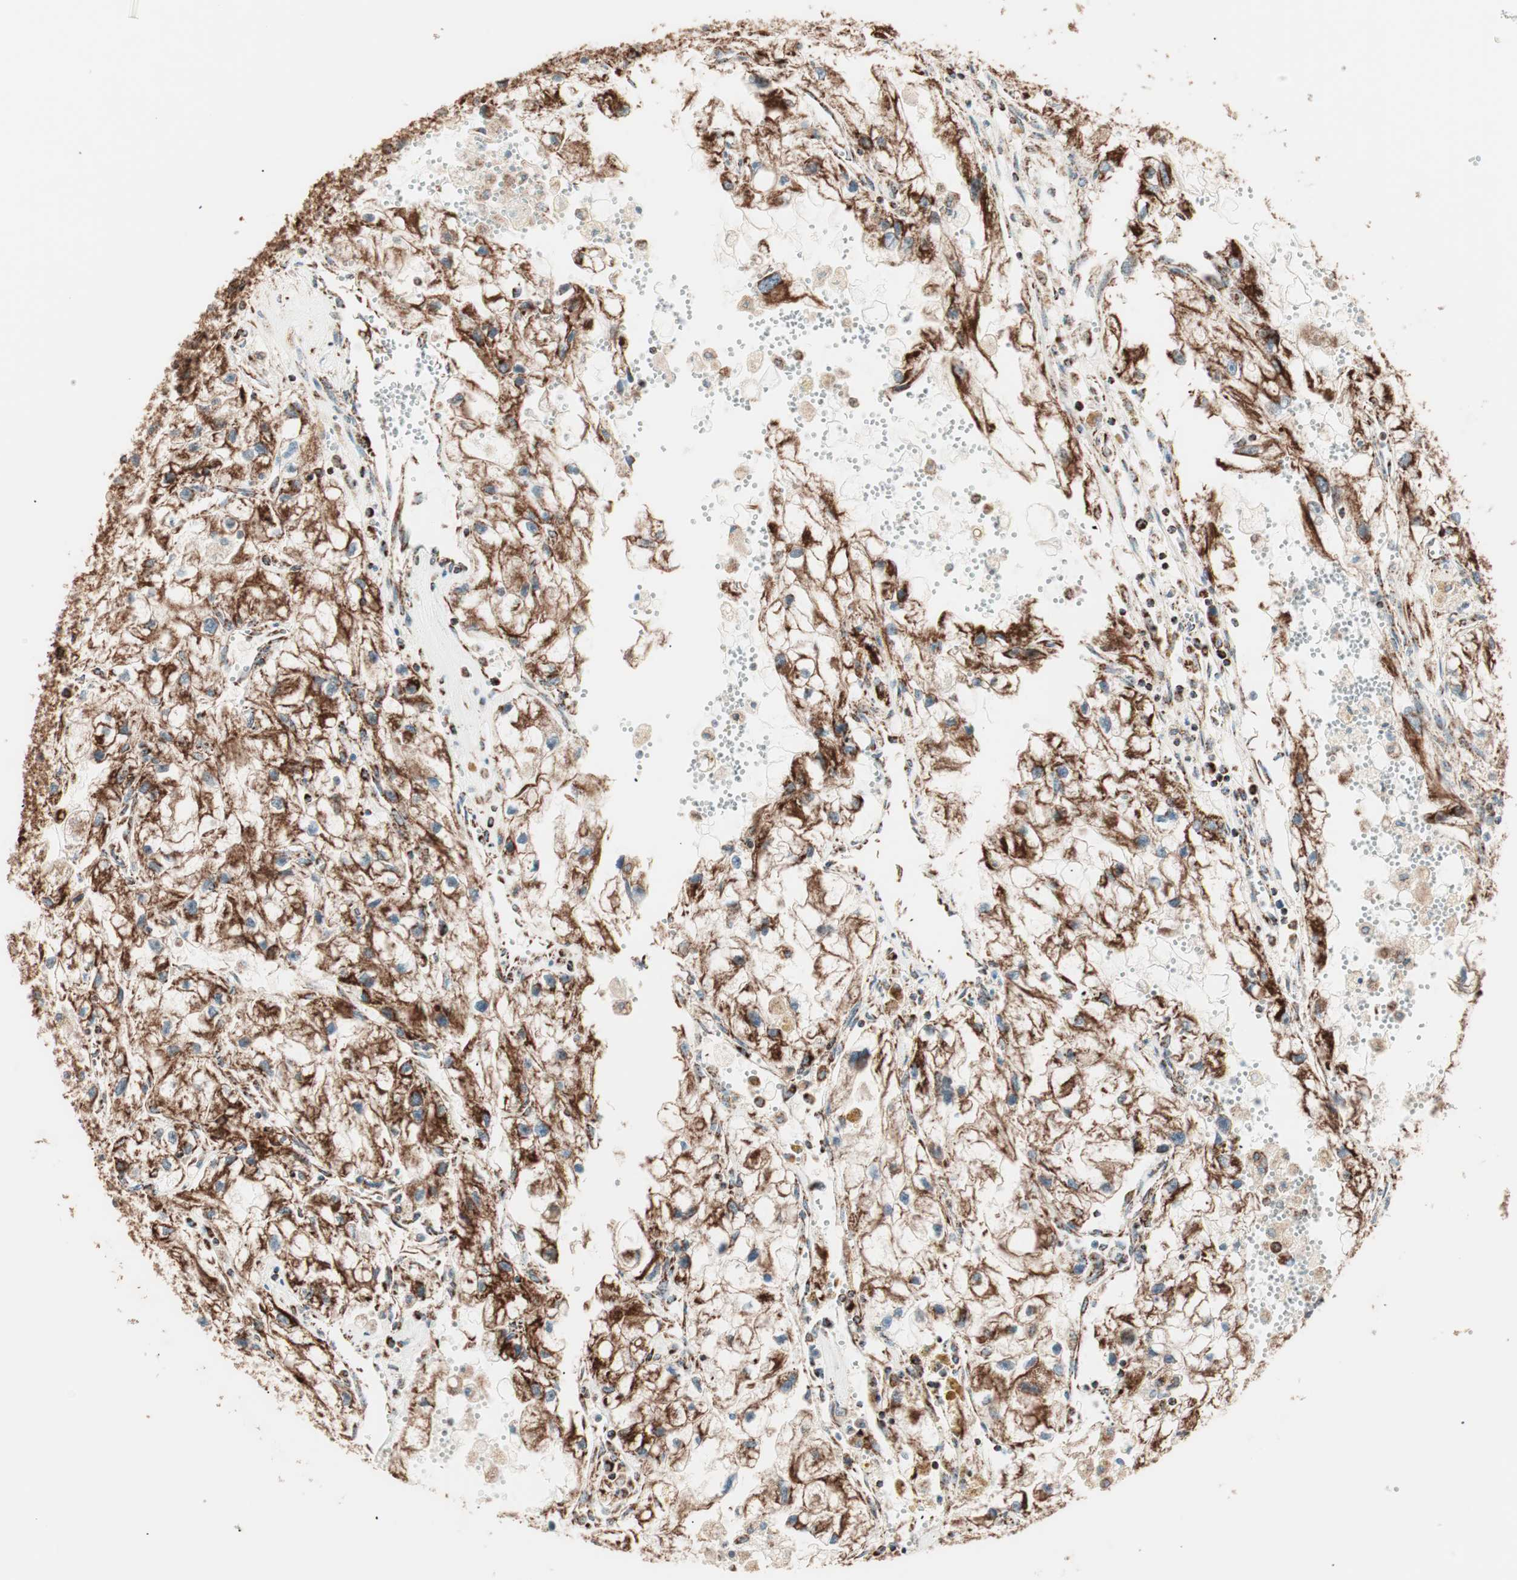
{"staining": {"intensity": "strong", "quantity": ">75%", "location": "cytoplasmic/membranous"}, "tissue": "renal cancer", "cell_type": "Tumor cells", "image_type": "cancer", "snomed": [{"axis": "morphology", "description": "Adenocarcinoma, NOS"}, {"axis": "topography", "description": "Kidney"}], "caption": "The photomicrograph demonstrates immunohistochemical staining of renal cancer. There is strong cytoplasmic/membranous positivity is appreciated in approximately >75% of tumor cells. The protein of interest is stained brown, and the nuclei are stained in blue (DAB IHC with brightfield microscopy, high magnification).", "gene": "TOMM22", "patient": {"sex": "female", "age": 70}}